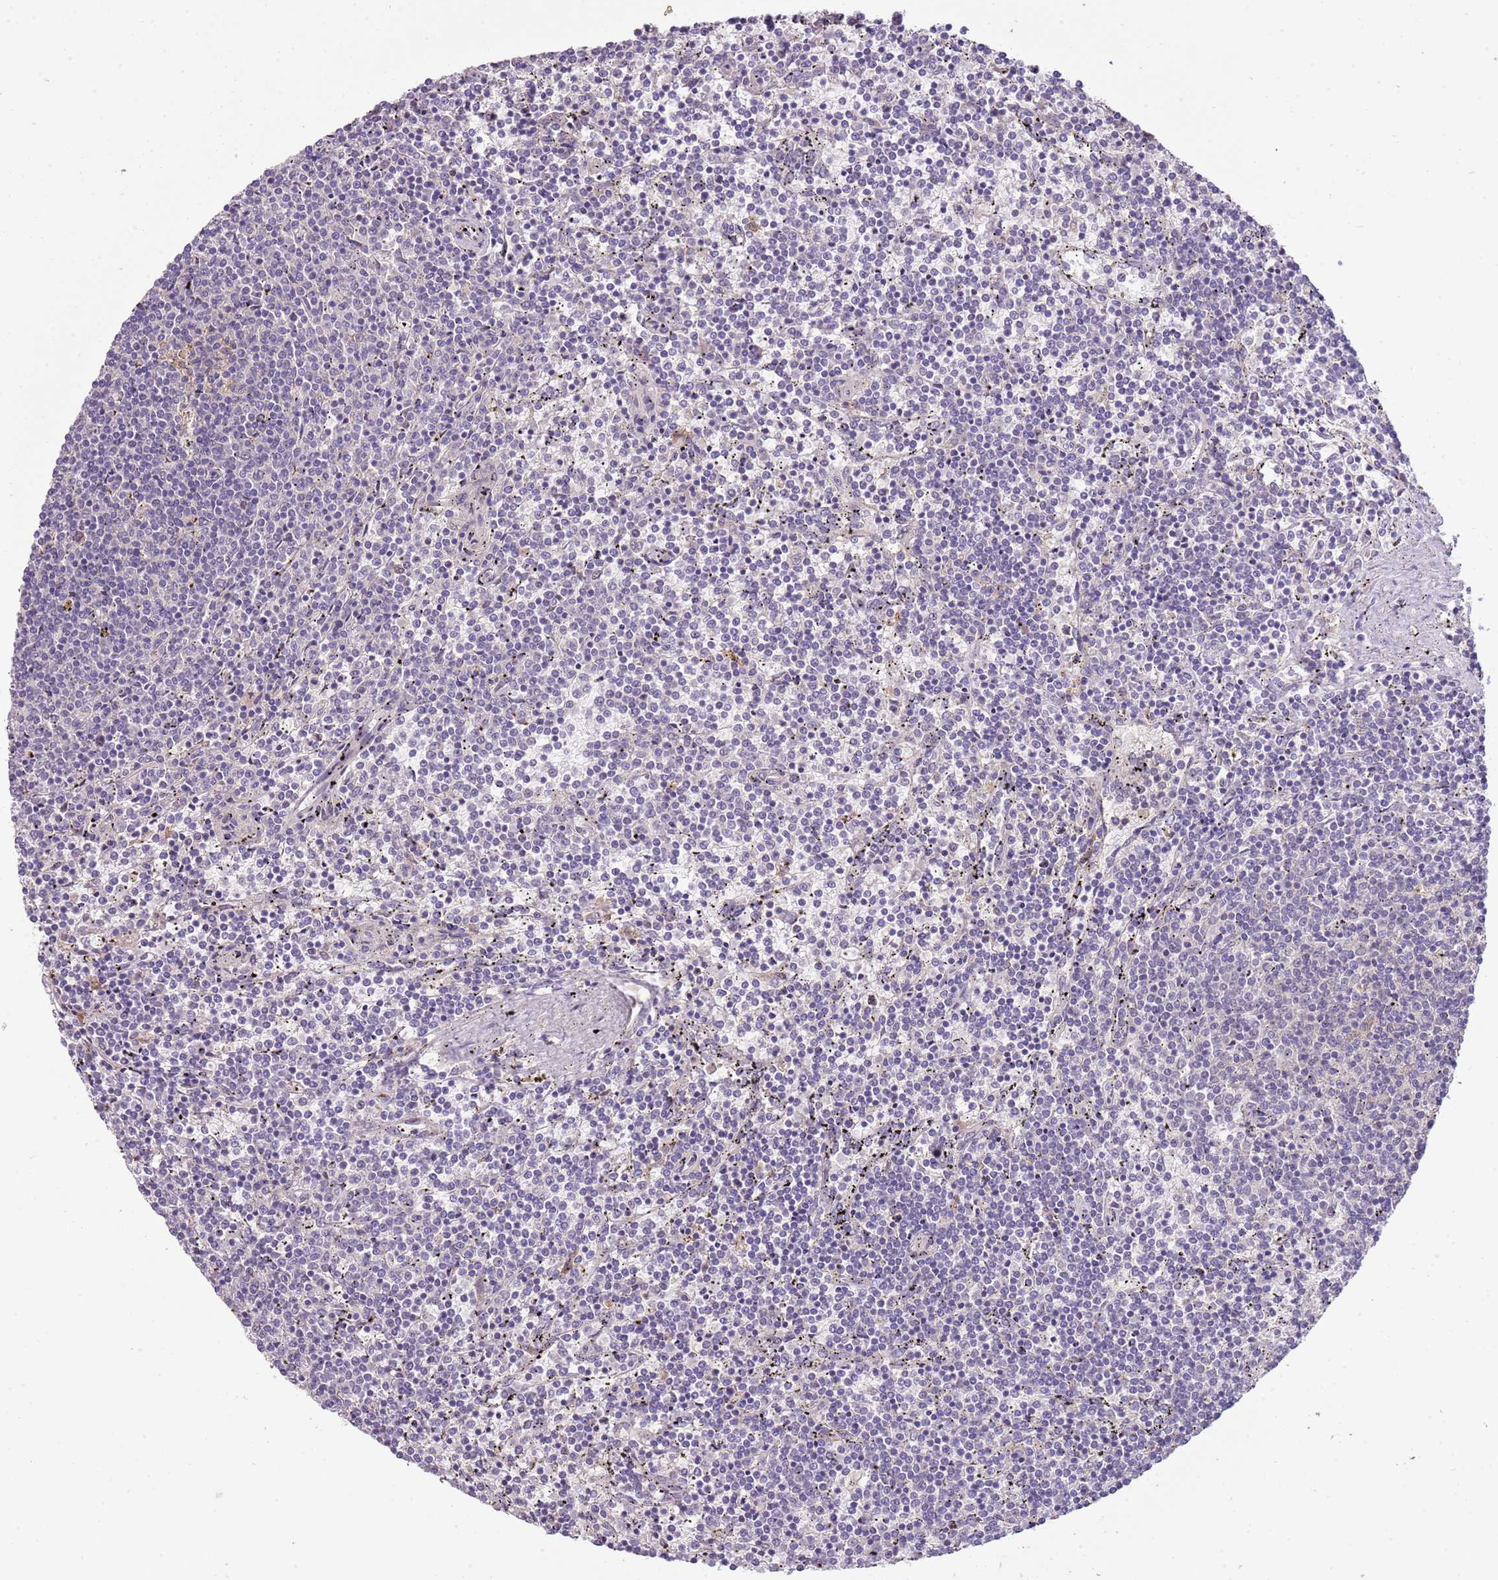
{"staining": {"intensity": "negative", "quantity": "none", "location": "none"}, "tissue": "lymphoma", "cell_type": "Tumor cells", "image_type": "cancer", "snomed": [{"axis": "morphology", "description": "Malignant lymphoma, non-Hodgkin's type, Low grade"}, {"axis": "topography", "description": "Spleen"}], "caption": "Immunohistochemical staining of human malignant lymphoma, non-Hodgkin's type (low-grade) shows no significant staining in tumor cells.", "gene": "SCAMP5", "patient": {"sex": "female", "age": 50}}